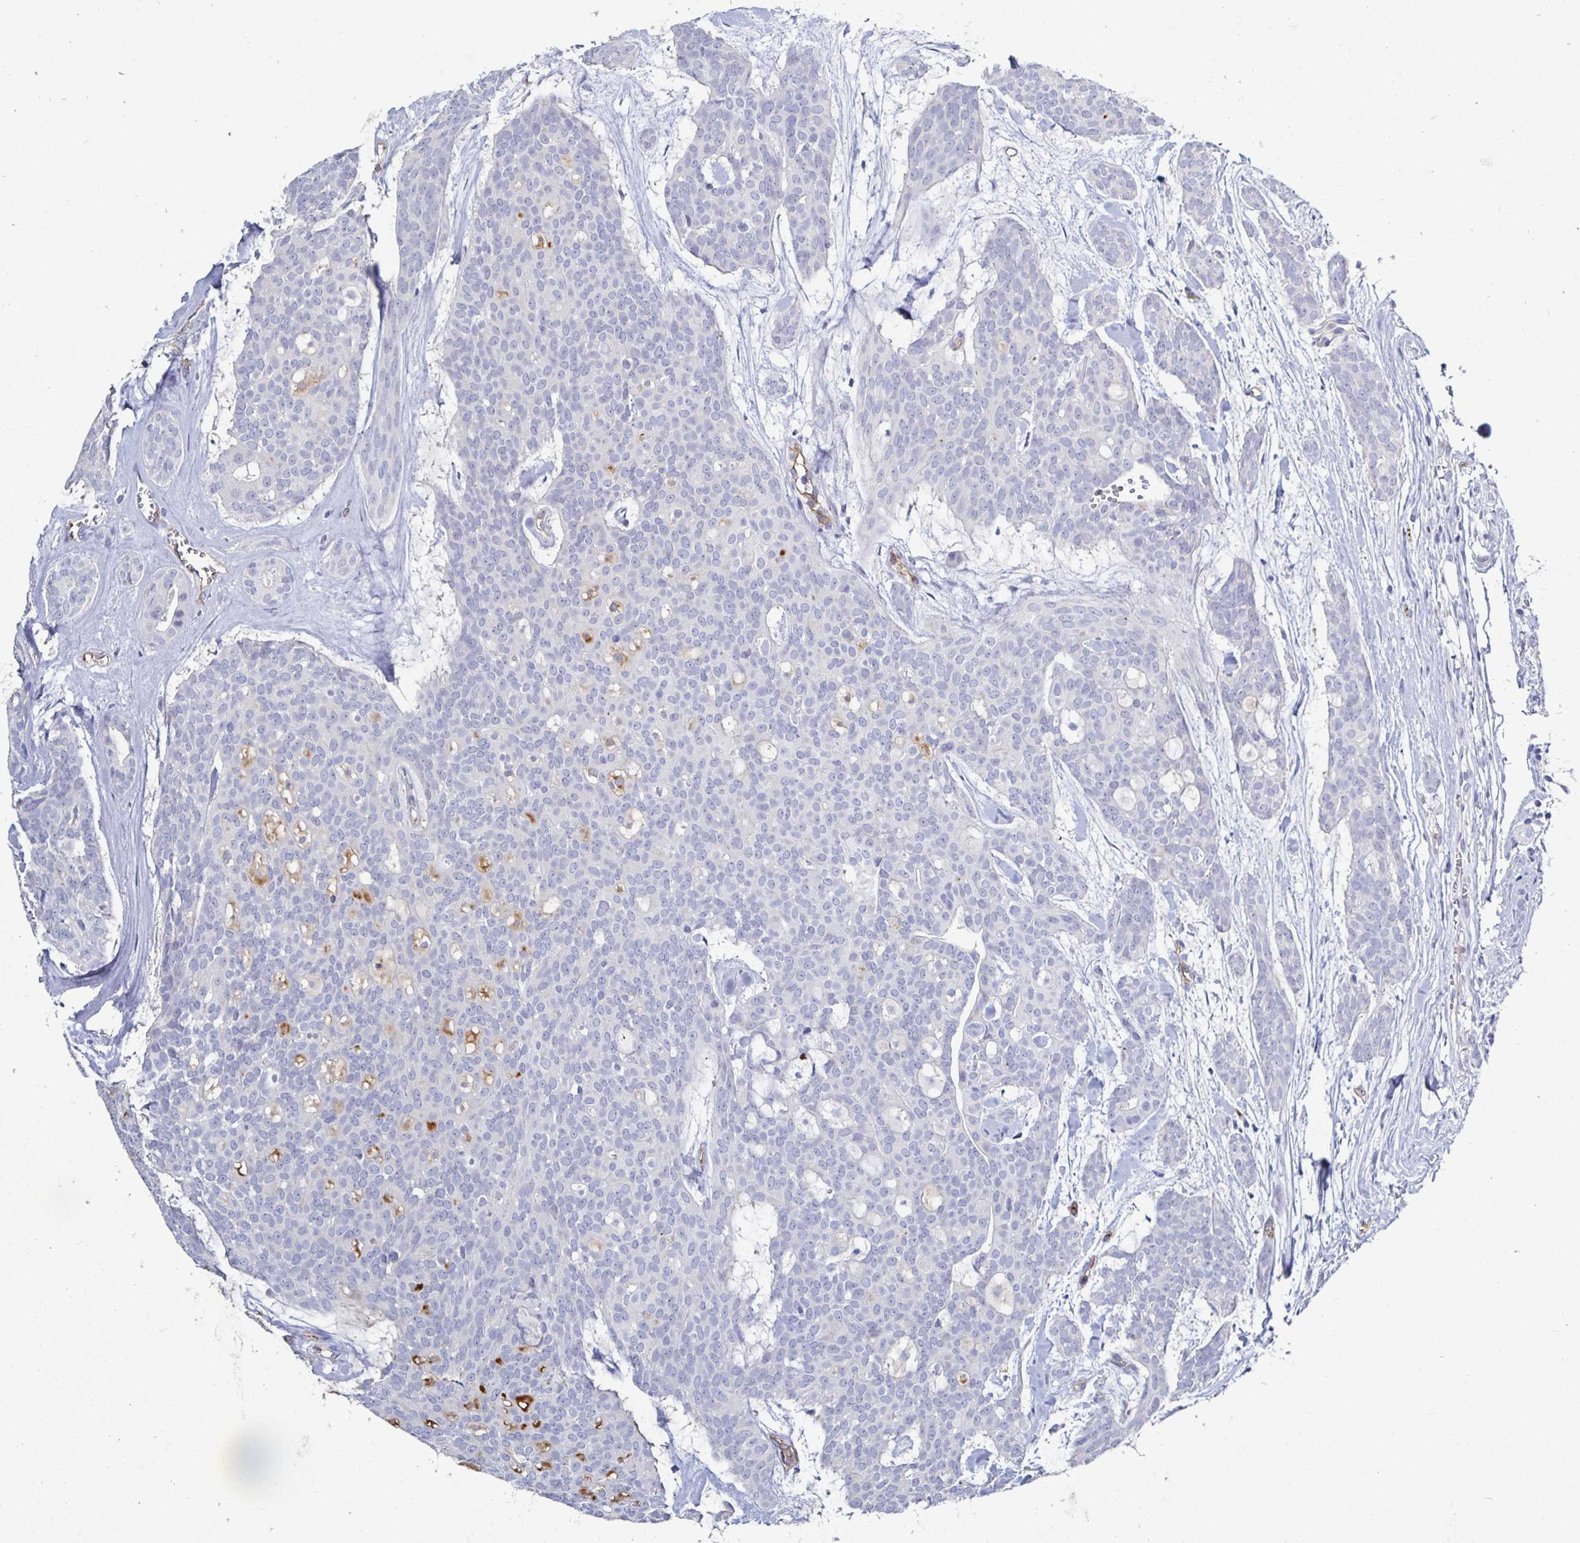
{"staining": {"intensity": "negative", "quantity": "none", "location": "none"}, "tissue": "head and neck cancer", "cell_type": "Tumor cells", "image_type": "cancer", "snomed": [{"axis": "morphology", "description": "Adenocarcinoma, NOS"}, {"axis": "topography", "description": "Head-Neck"}], "caption": "IHC of head and neck cancer shows no staining in tumor cells.", "gene": "ACSBG2", "patient": {"sex": "male", "age": 66}}